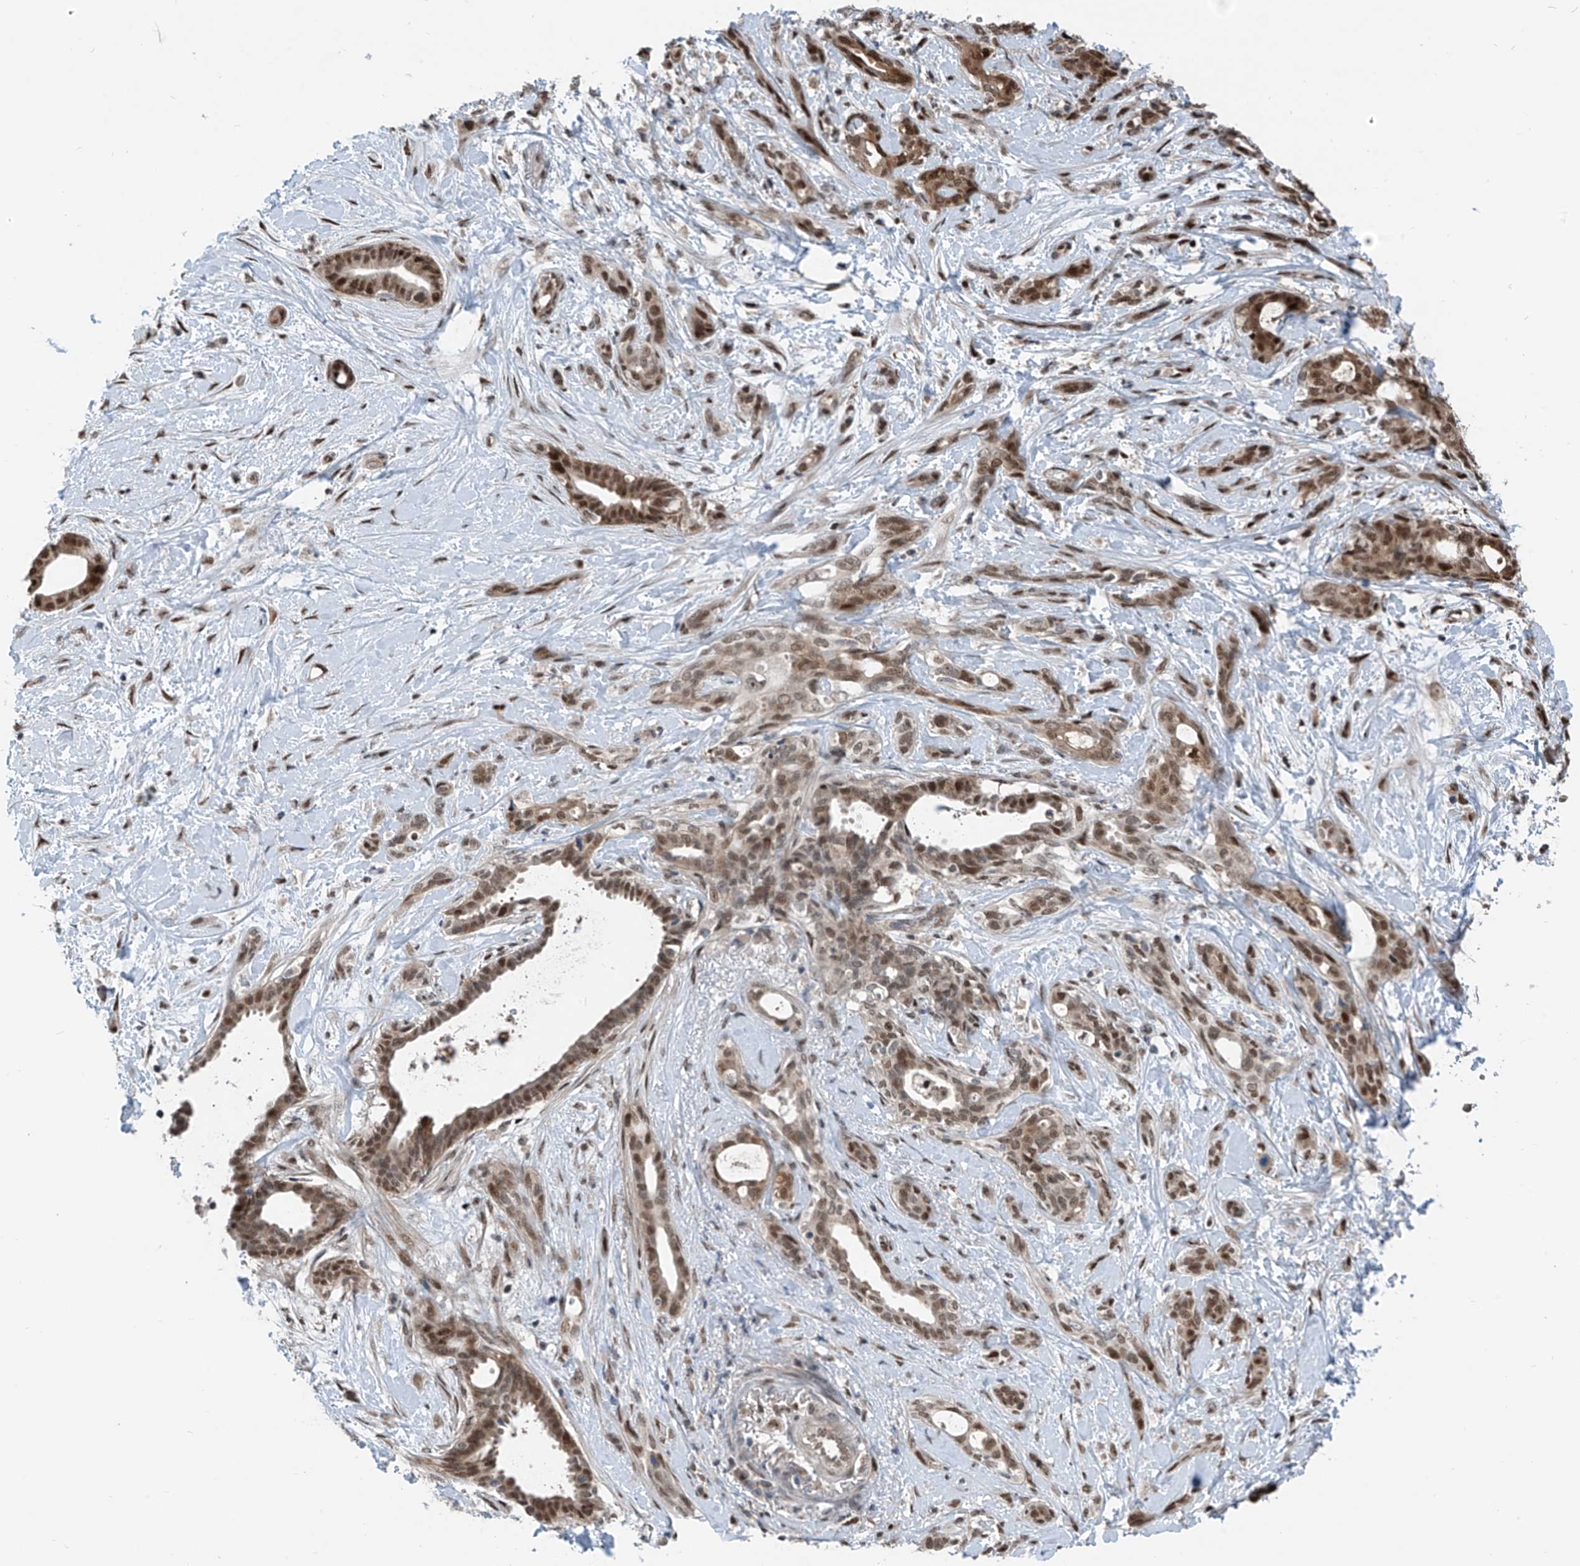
{"staining": {"intensity": "moderate", "quantity": ">75%", "location": "nuclear"}, "tissue": "pancreatic cancer", "cell_type": "Tumor cells", "image_type": "cancer", "snomed": [{"axis": "morphology", "description": "Normal tissue, NOS"}, {"axis": "morphology", "description": "Adenocarcinoma, NOS"}, {"axis": "topography", "description": "Pancreas"}, {"axis": "topography", "description": "Peripheral nerve tissue"}], "caption": "Tumor cells display moderate nuclear positivity in about >75% of cells in pancreatic cancer. The protein is stained brown, and the nuclei are stained in blue (DAB IHC with brightfield microscopy, high magnification).", "gene": "RBP7", "patient": {"sex": "female", "age": 63}}